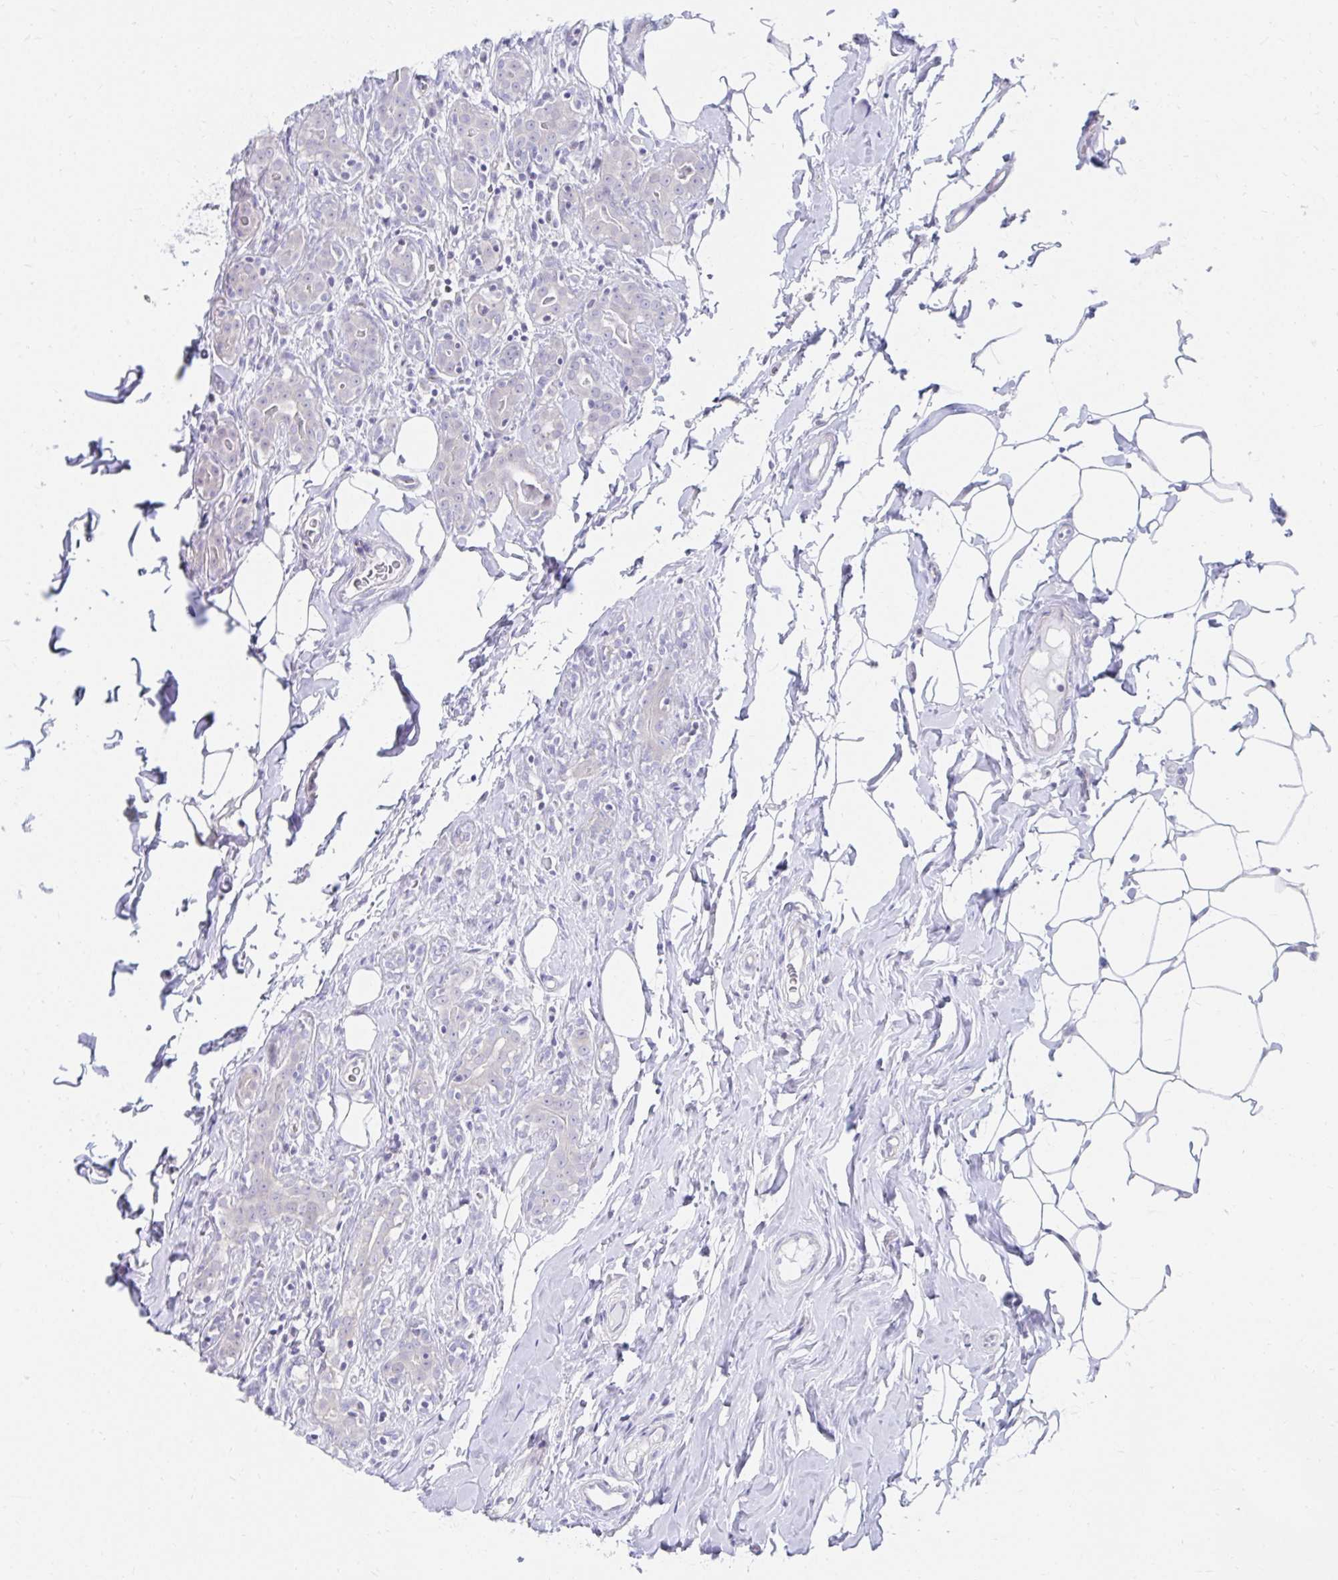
{"staining": {"intensity": "negative", "quantity": "none", "location": "none"}, "tissue": "breast cancer", "cell_type": "Tumor cells", "image_type": "cancer", "snomed": [{"axis": "morphology", "description": "Duct carcinoma"}, {"axis": "topography", "description": "Breast"}], "caption": "This histopathology image is of infiltrating ductal carcinoma (breast) stained with IHC to label a protein in brown with the nuclei are counter-stained blue. There is no expression in tumor cells.", "gene": "C19orf81", "patient": {"sex": "female", "age": 43}}